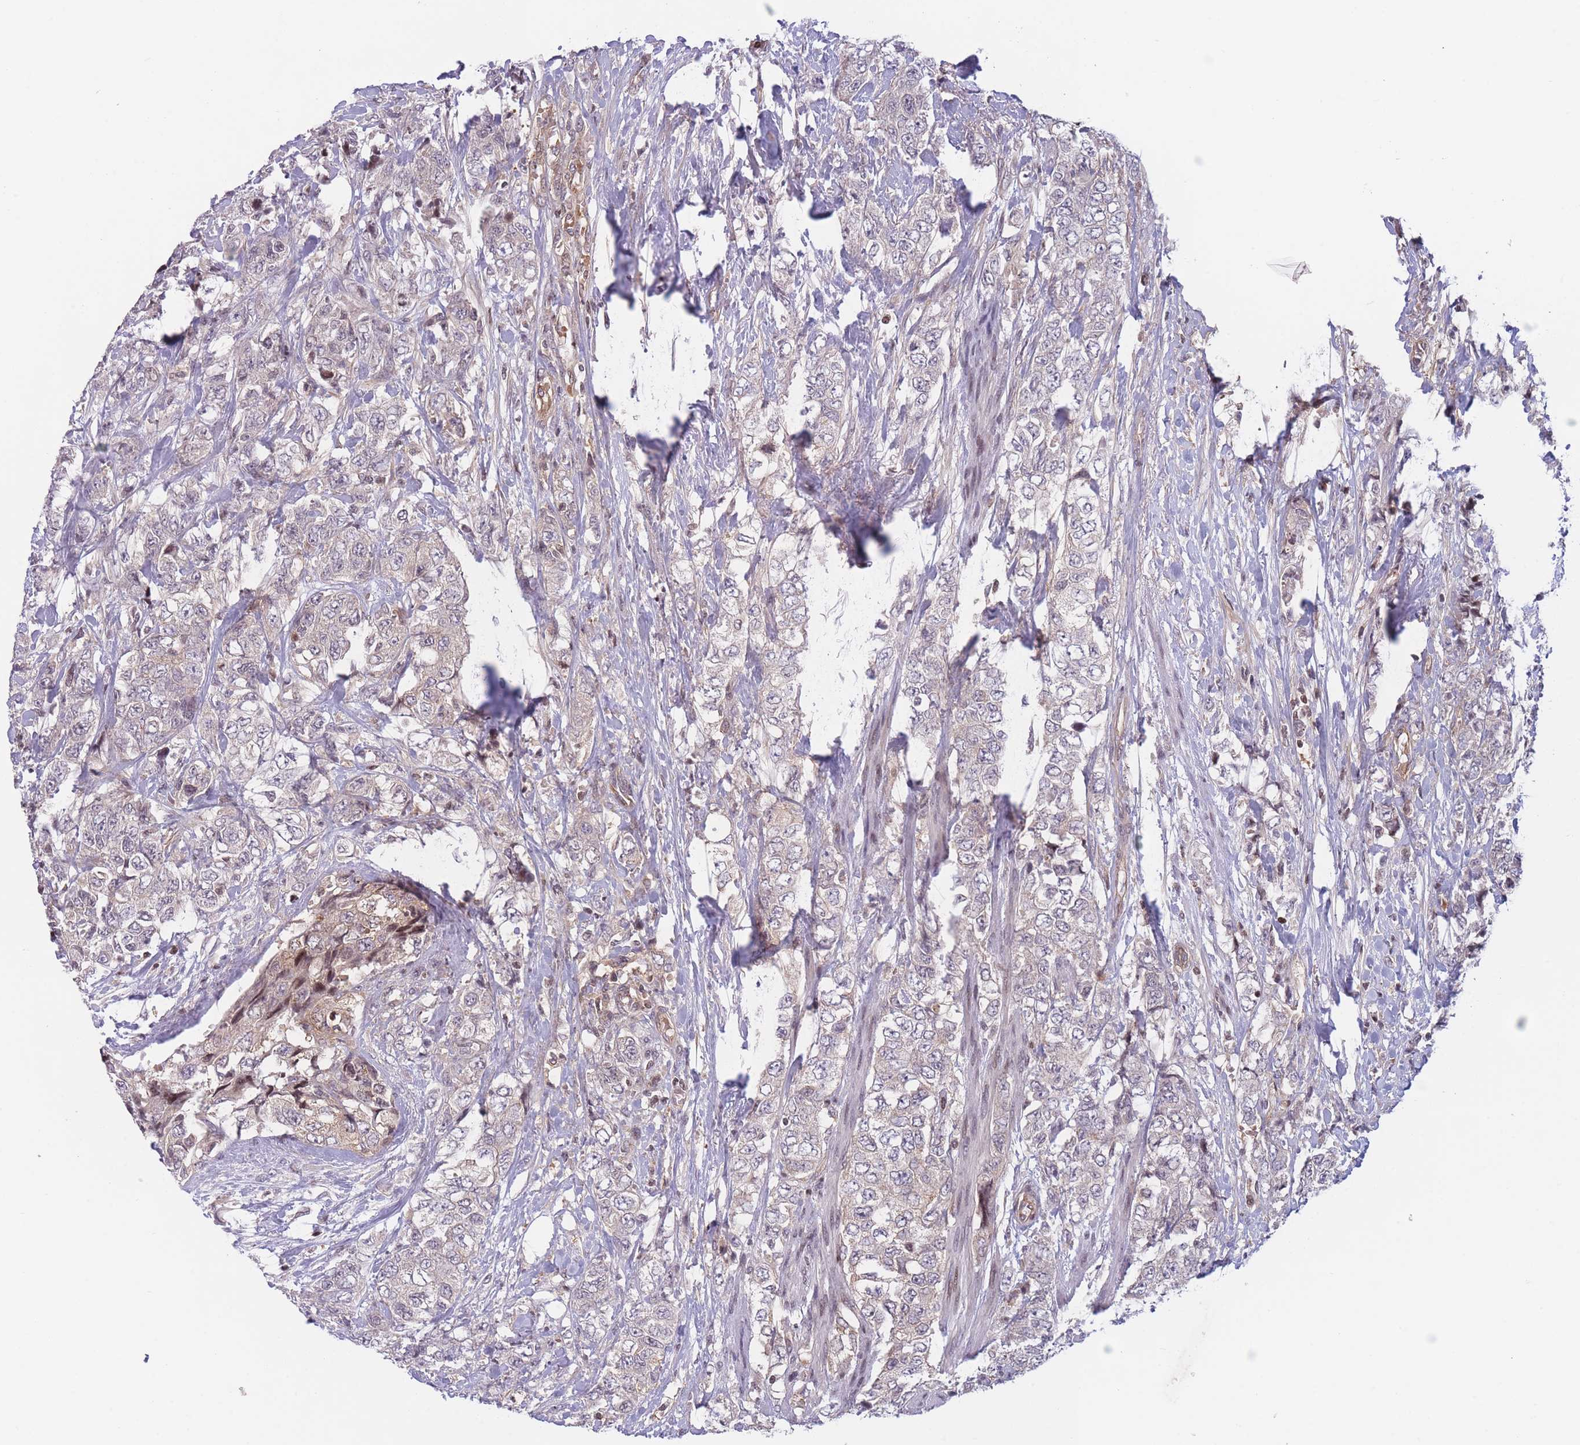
{"staining": {"intensity": "negative", "quantity": "none", "location": "none"}, "tissue": "urothelial cancer", "cell_type": "Tumor cells", "image_type": "cancer", "snomed": [{"axis": "morphology", "description": "Urothelial carcinoma, High grade"}, {"axis": "topography", "description": "Urinary bladder"}], "caption": "Protein analysis of high-grade urothelial carcinoma shows no significant staining in tumor cells. Nuclei are stained in blue.", "gene": "SLC35F5", "patient": {"sex": "female", "age": 78}}